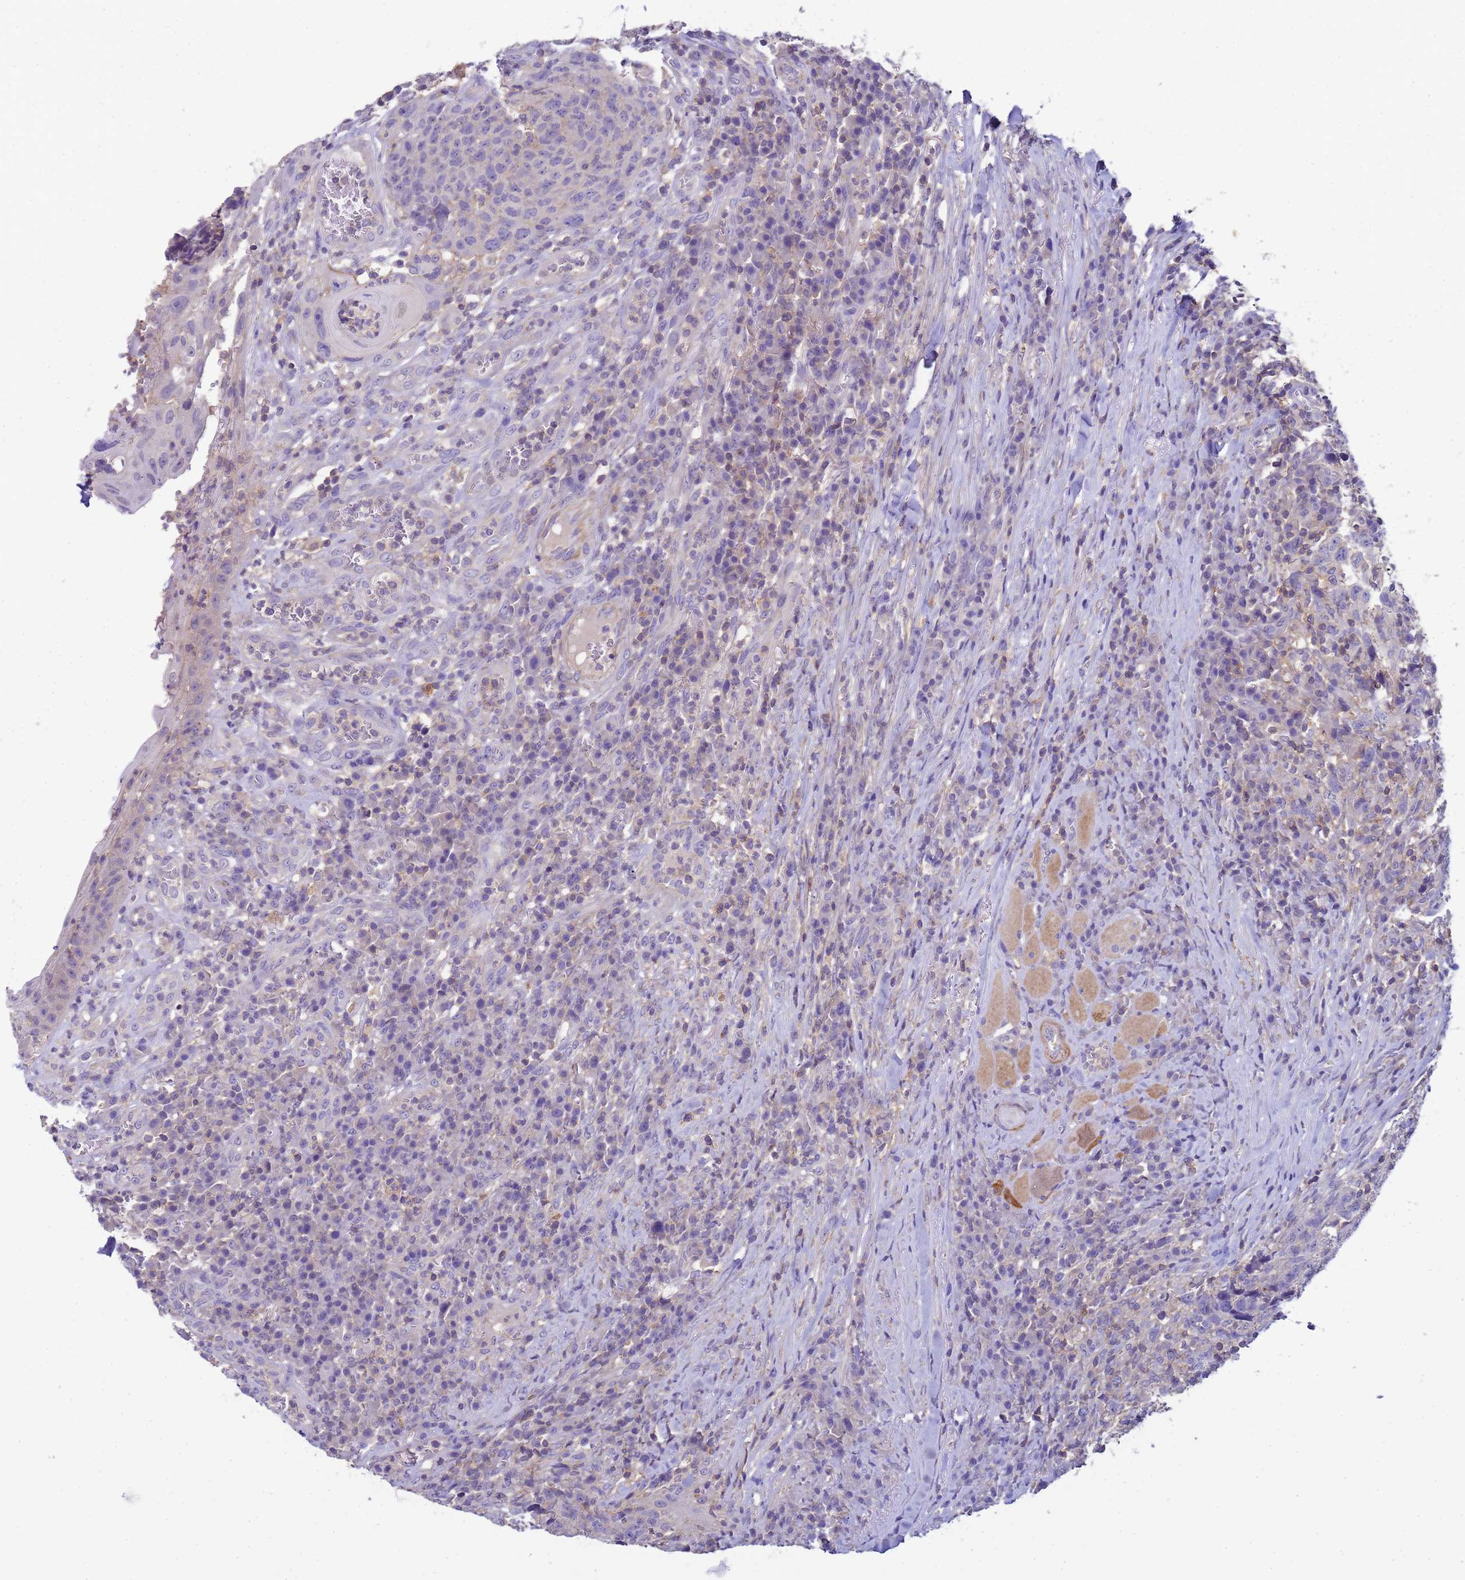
{"staining": {"intensity": "negative", "quantity": "none", "location": "none"}, "tissue": "head and neck cancer", "cell_type": "Tumor cells", "image_type": "cancer", "snomed": [{"axis": "morphology", "description": "Squamous cell carcinoma, NOS"}, {"axis": "topography", "description": "Head-Neck"}], "caption": "This is an immunohistochemistry histopathology image of head and neck cancer (squamous cell carcinoma). There is no expression in tumor cells.", "gene": "KLHL13", "patient": {"sex": "male", "age": 66}}